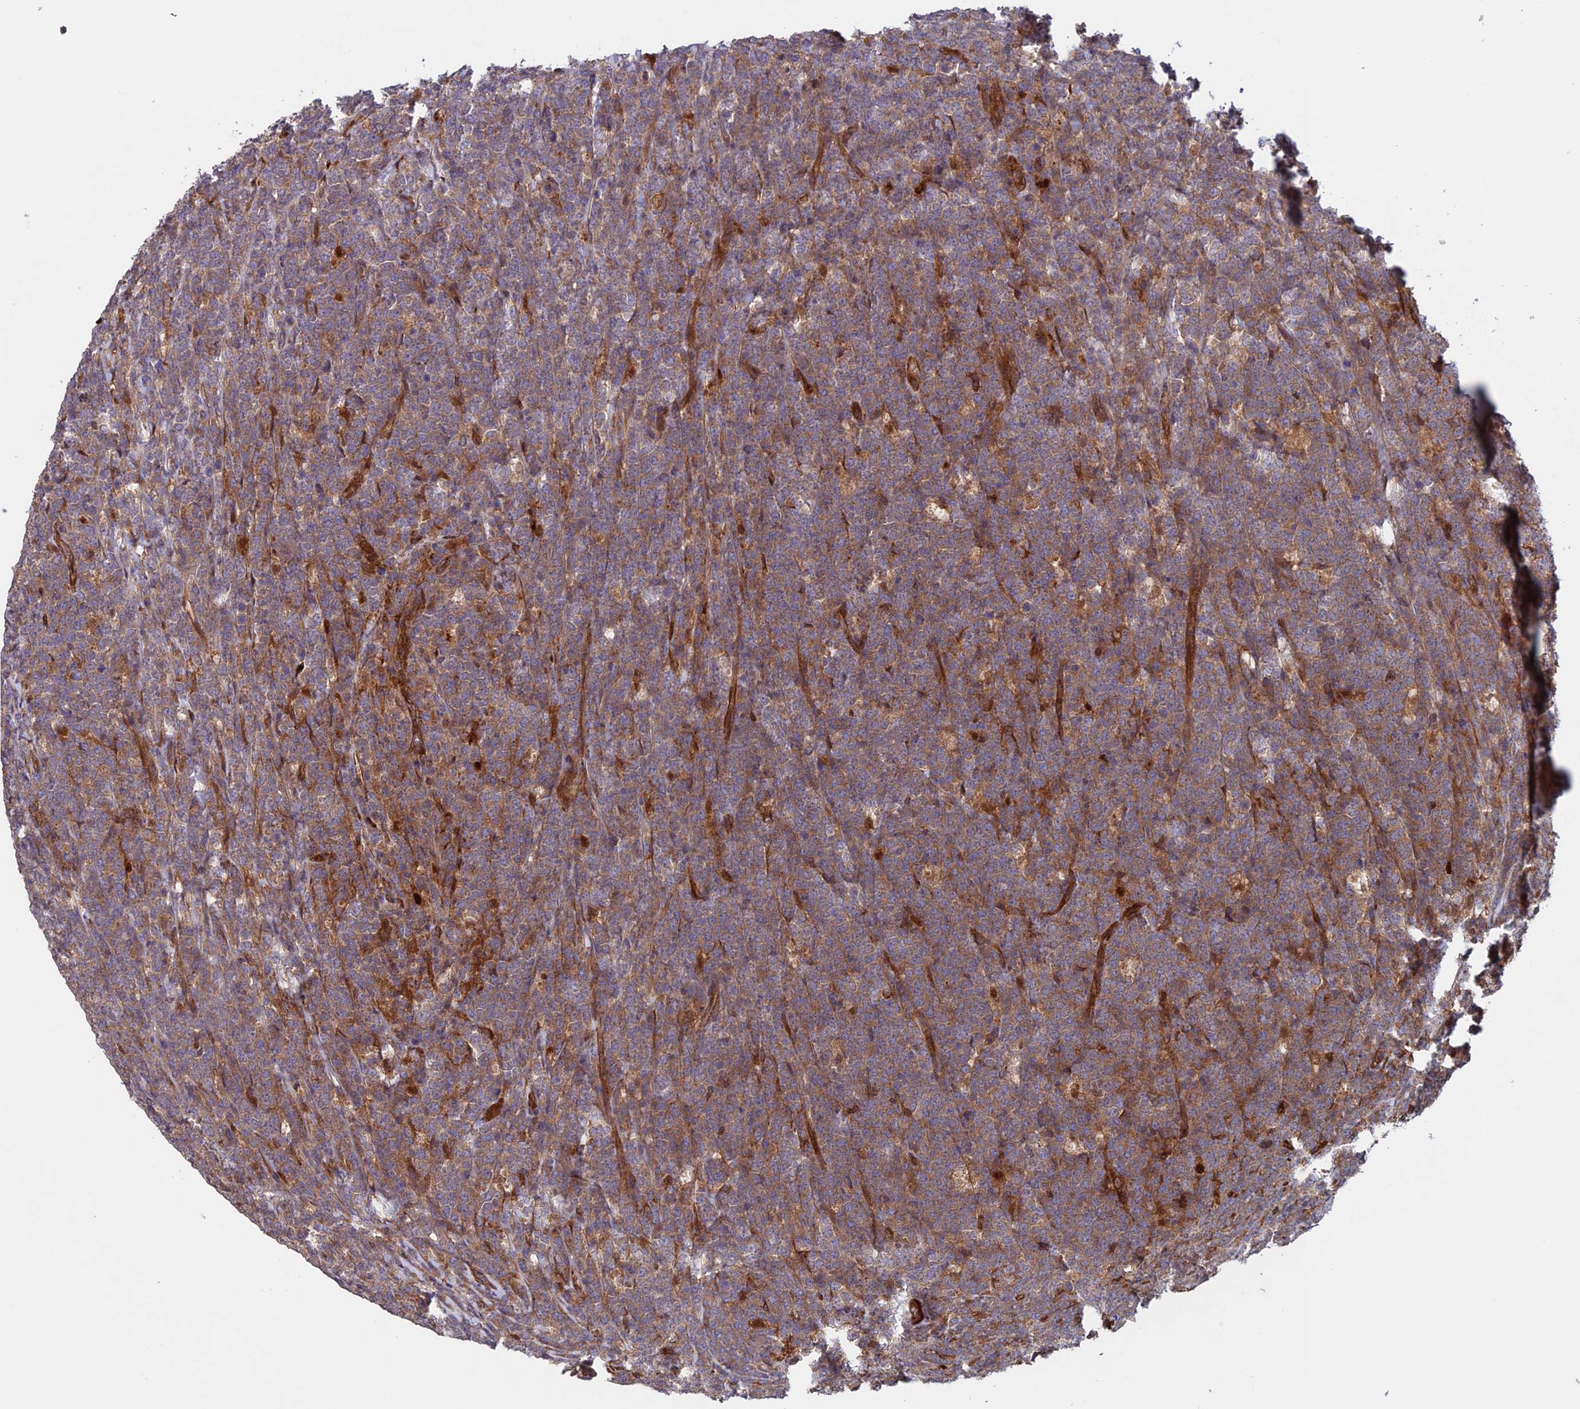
{"staining": {"intensity": "weak", "quantity": ">75%", "location": "cytoplasmic/membranous"}, "tissue": "lymphoma", "cell_type": "Tumor cells", "image_type": "cancer", "snomed": [{"axis": "morphology", "description": "Malignant lymphoma, non-Hodgkin's type, High grade"}, {"axis": "topography", "description": "Small intestine"}], "caption": "Immunohistochemical staining of human high-grade malignant lymphoma, non-Hodgkin's type displays low levels of weak cytoplasmic/membranous expression in about >75% of tumor cells.", "gene": "NUDT16L1", "patient": {"sex": "male", "age": 8}}